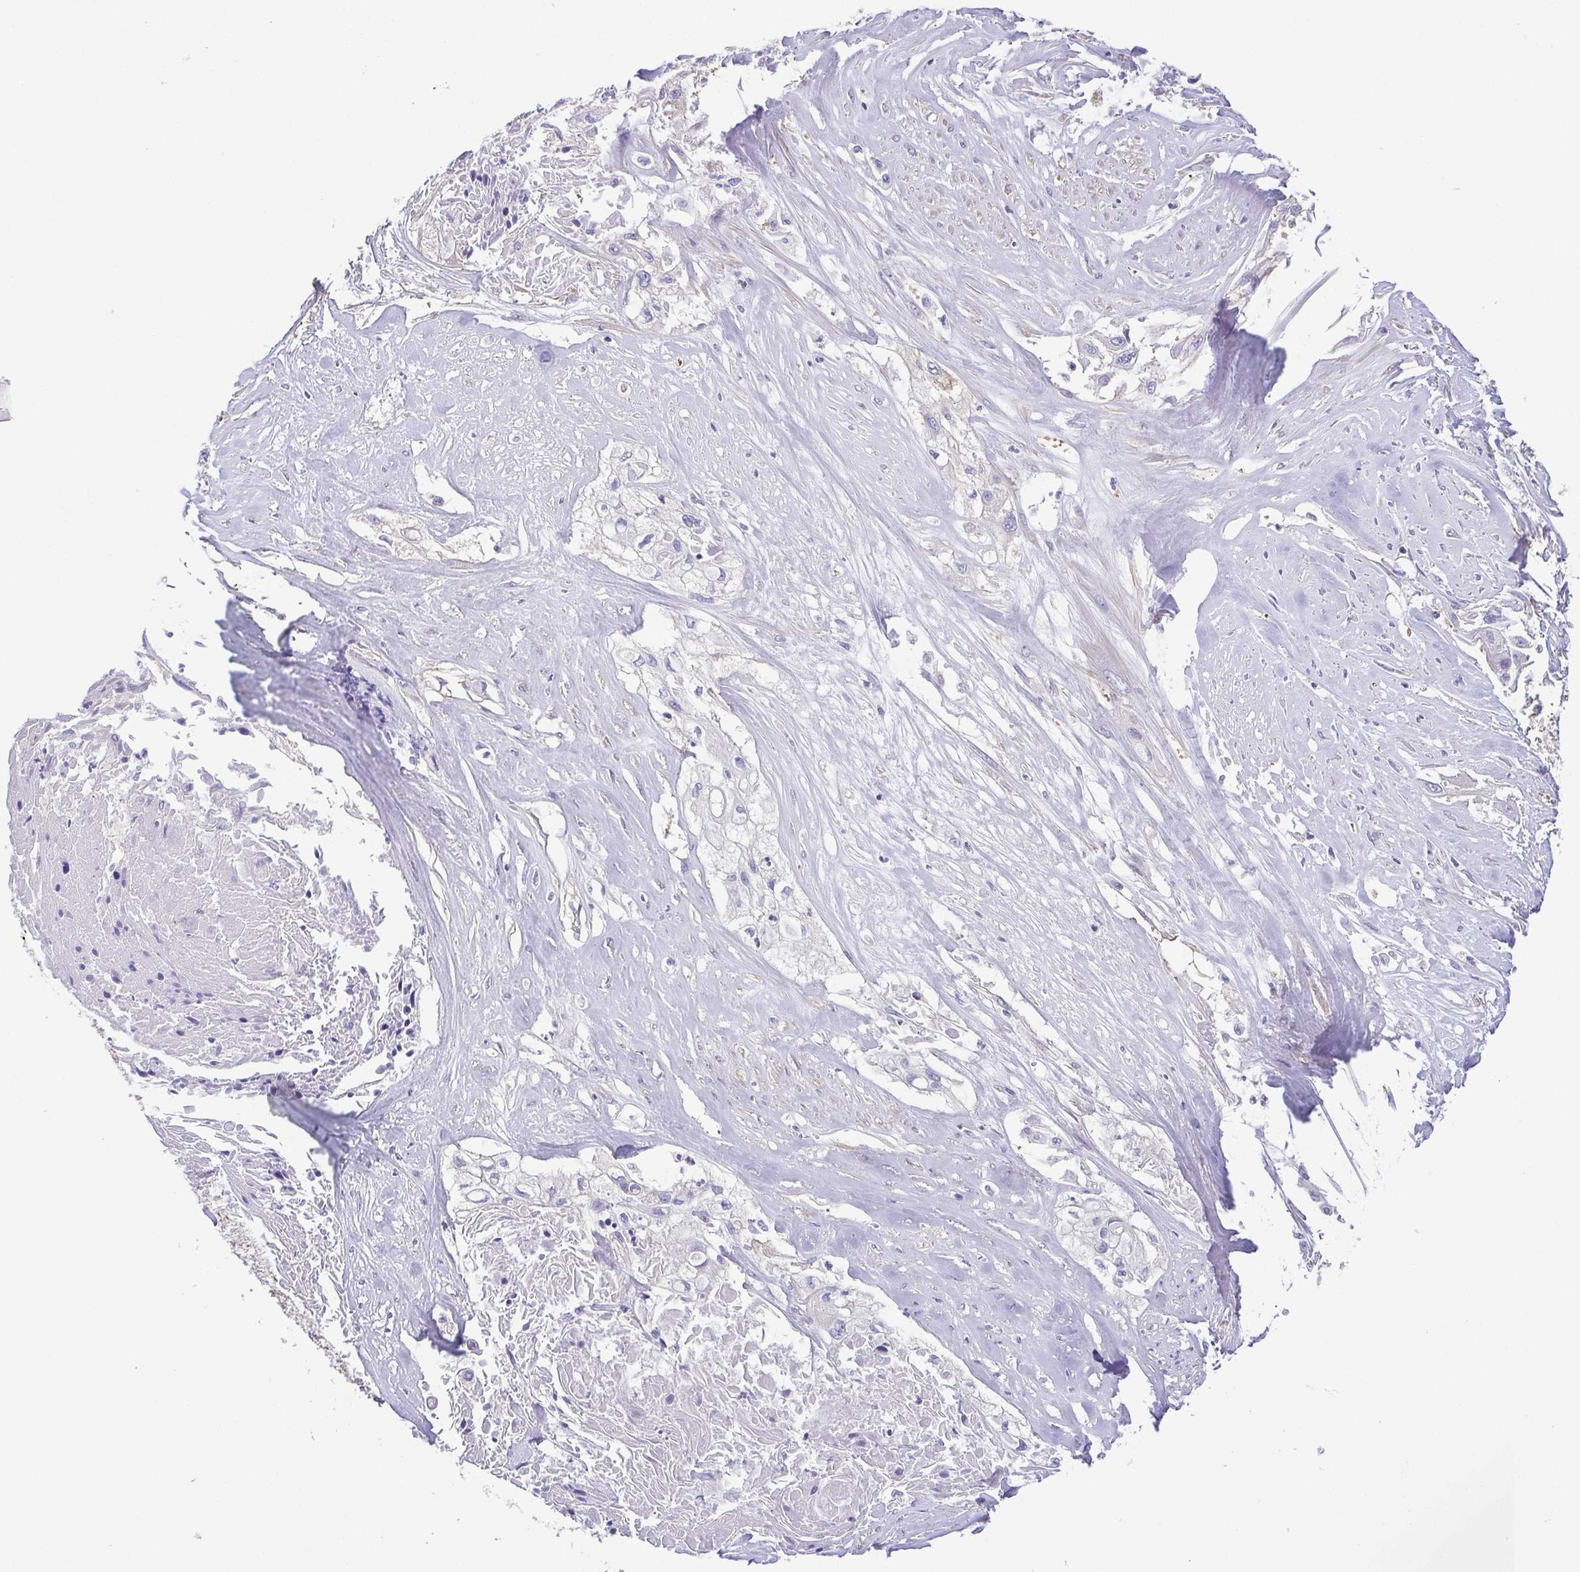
{"staining": {"intensity": "negative", "quantity": "none", "location": "none"}, "tissue": "cervical cancer", "cell_type": "Tumor cells", "image_type": "cancer", "snomed": [{"axis": "morphology", "description": "Squamous cell carcinoma, NOS"}, {"axis": "topography", "description": "Cervix"}], "caption": "This is a photomicrograph of immunohistochemistry (IHC) staining of cervical cancer, which shows no staining in tumor cells.", "gene": "MYL6", "patient": {"sex": "female", "age": 49}}